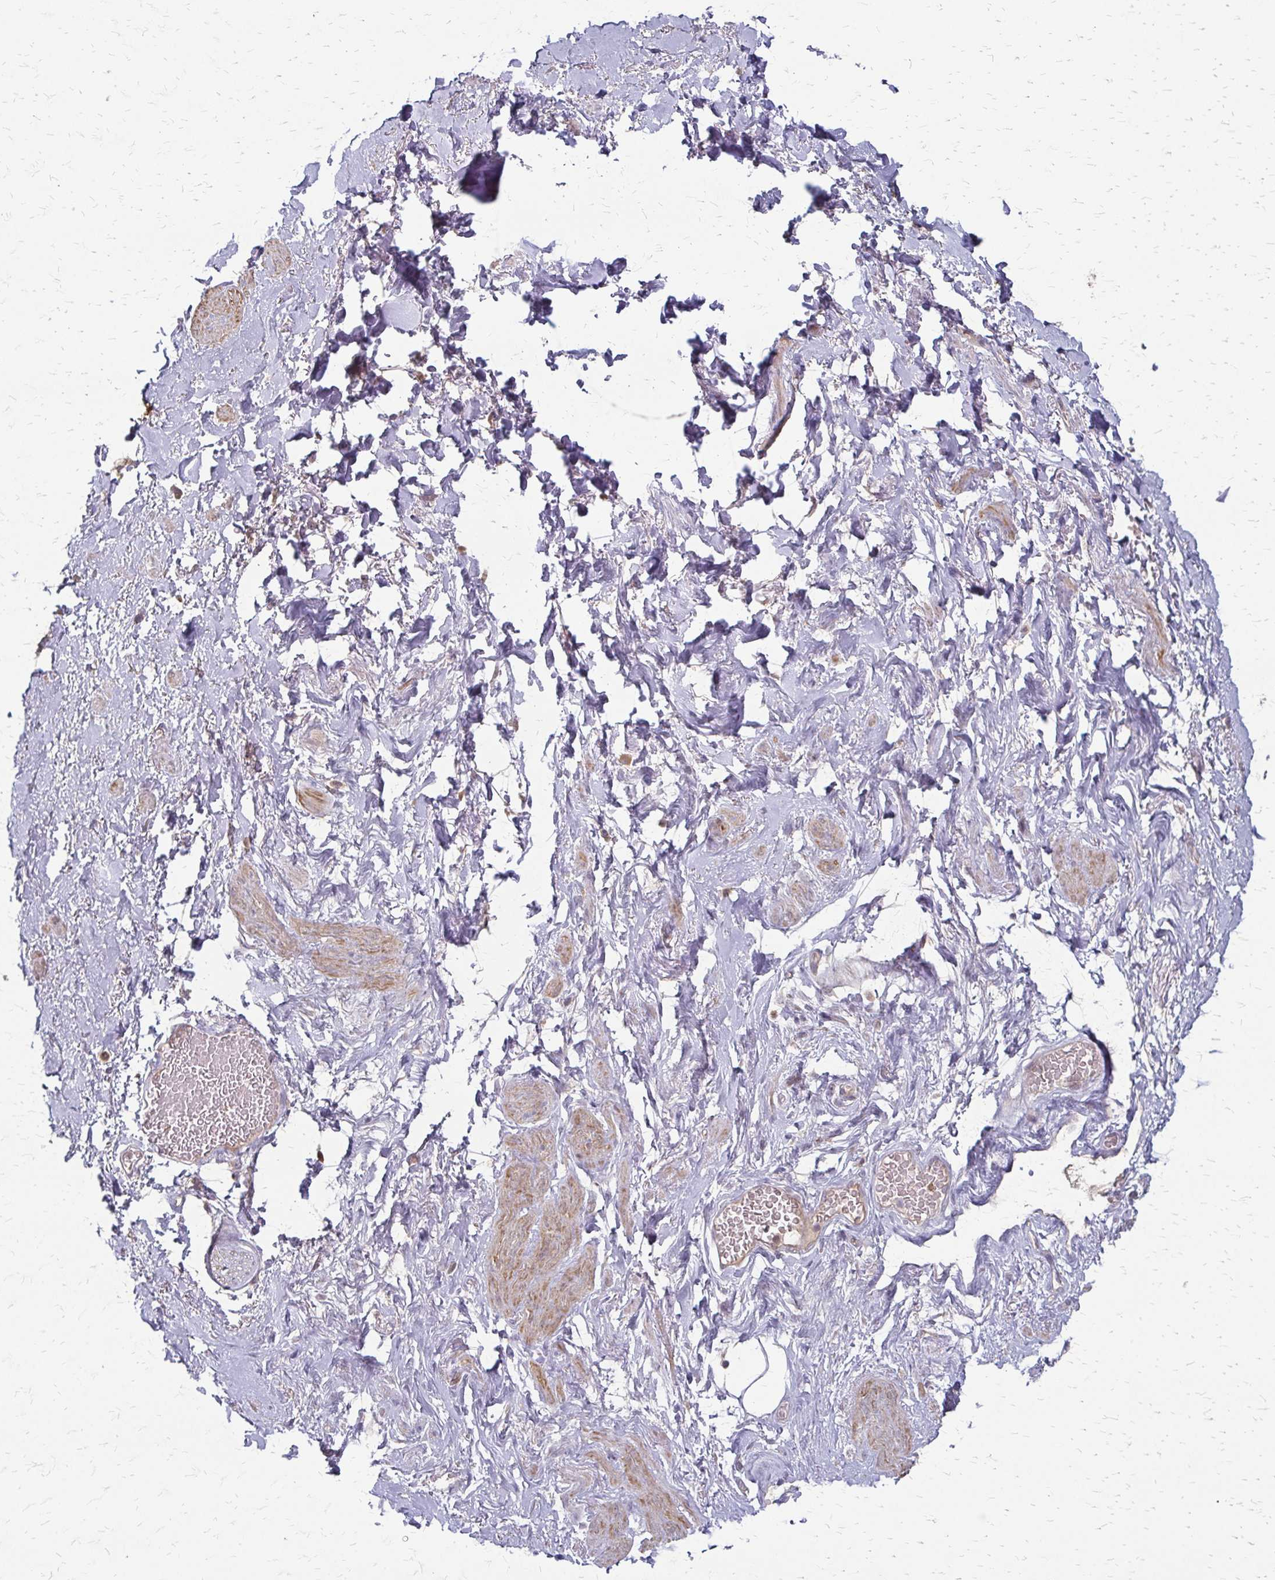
{"staining": {"intensity": "negative", "quantity": "none", "location": "none"}, "tissue": "adipose tissue", "cell_type": "Adipocytes", "image_type": "normal", "snomed": [{"axis": "morphology", "description": "Normal tissue, NOS"}, {"axis": "topography", "description": "Vagina"}, {"axis": "topography", "description": "Peripheral nerve tissue"}], "caption": "High power microscopy micrograph of an IHC histopathology image of benign adipose tissue, revealing no significant positivity in adipocytes.", "gene": "ZNF383", "patient": {"sex": "female", "age": 71}}